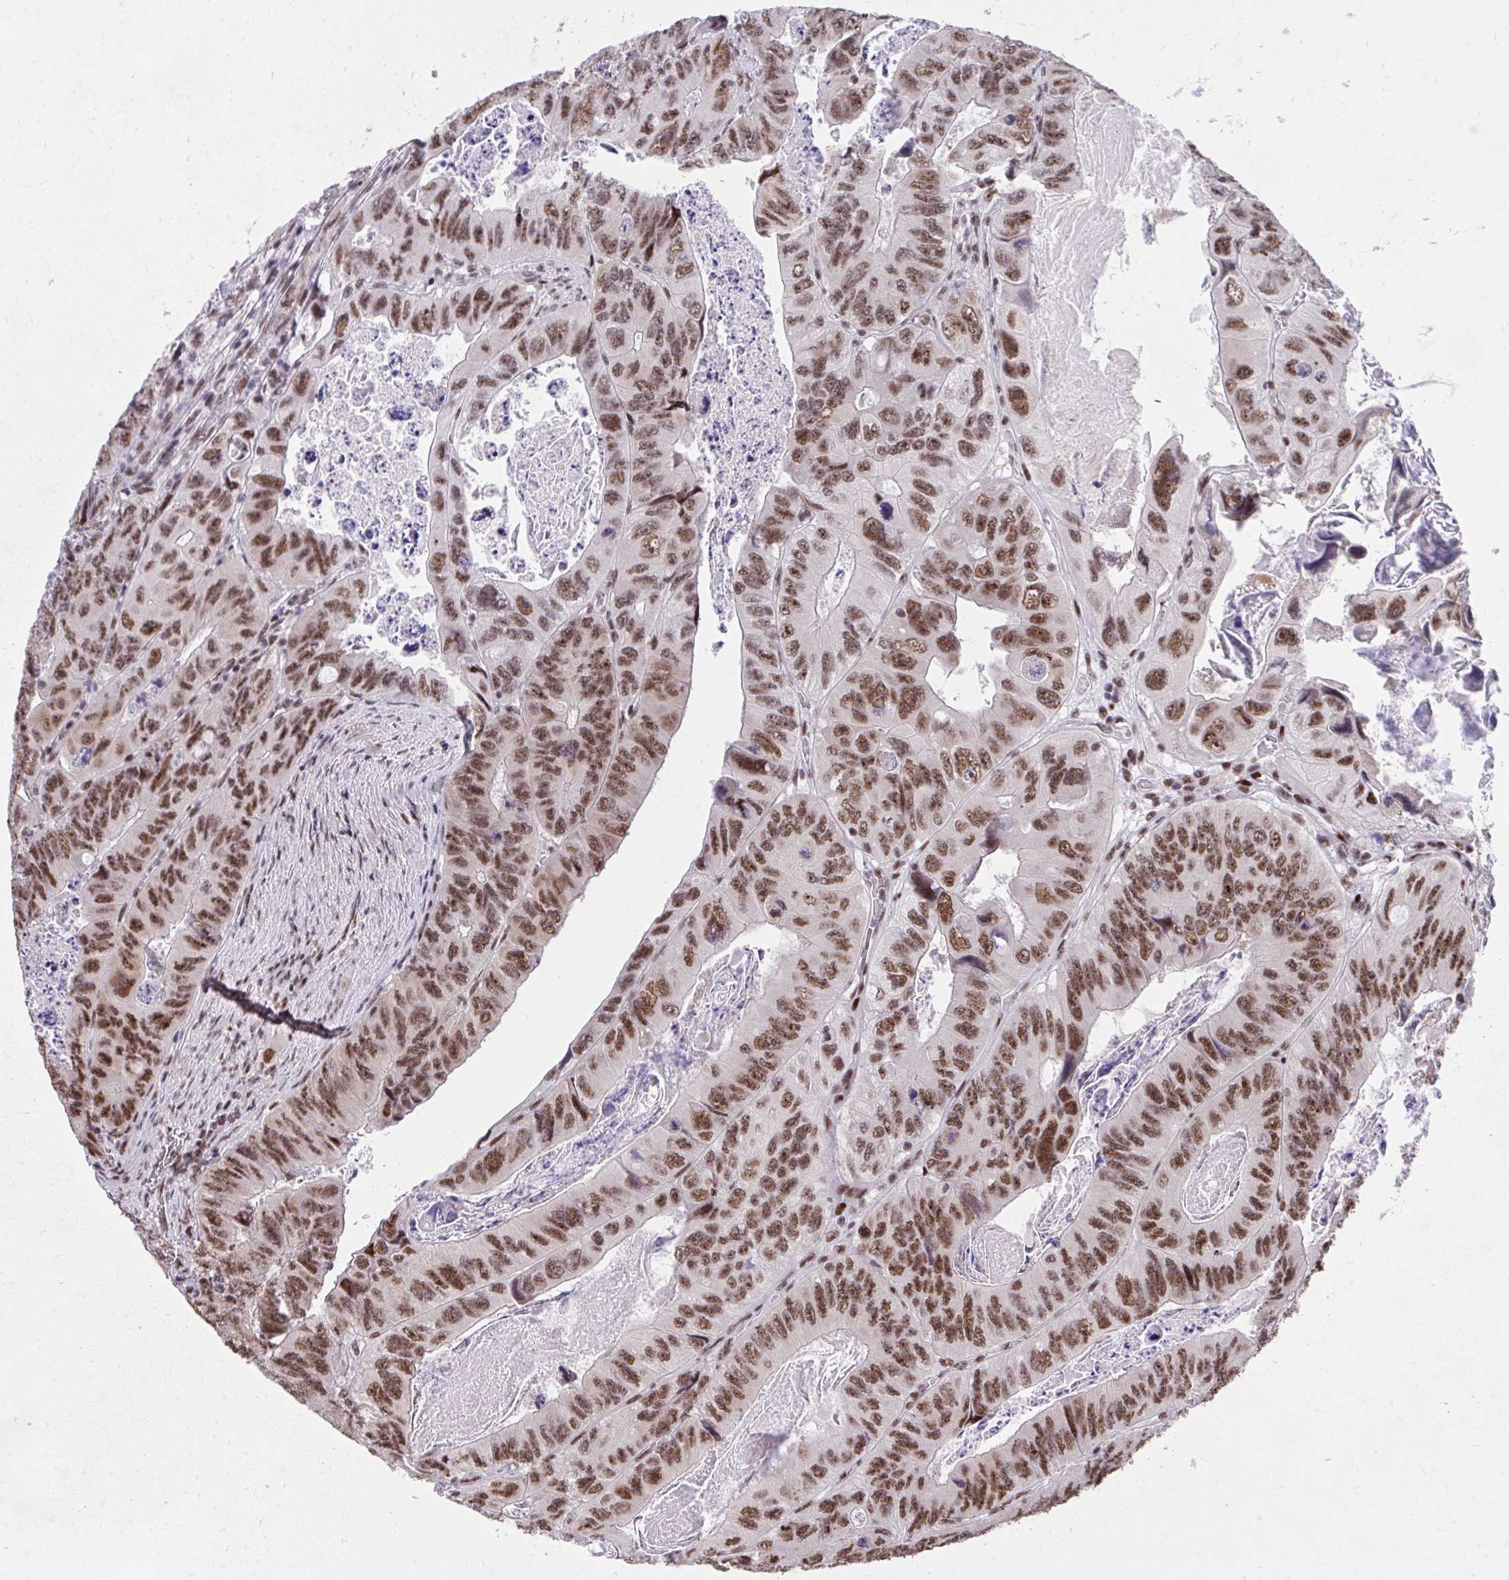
{"staining": {"intensity": "moderate", "quantity": ">75%", "location": "nuclear"}, "tissue": "colorectal cancer", "cell_type": "Tumor cells", "image_type": "cancer", "snomed": [{"axis": "morphology", "description": "Adenocarcinoma, NOS"}, {"axis": "topography", "description": "Colon"}], "caption": "Immunohistochemistry (IHC) micrograph of colorectal cancer stained for a protein (brown), which shows medium levels of moderate nuclear positivity in about >75% of tumor cells.", "gene": "SYNE4", "patient": {"sex": "female", "age": 84}}